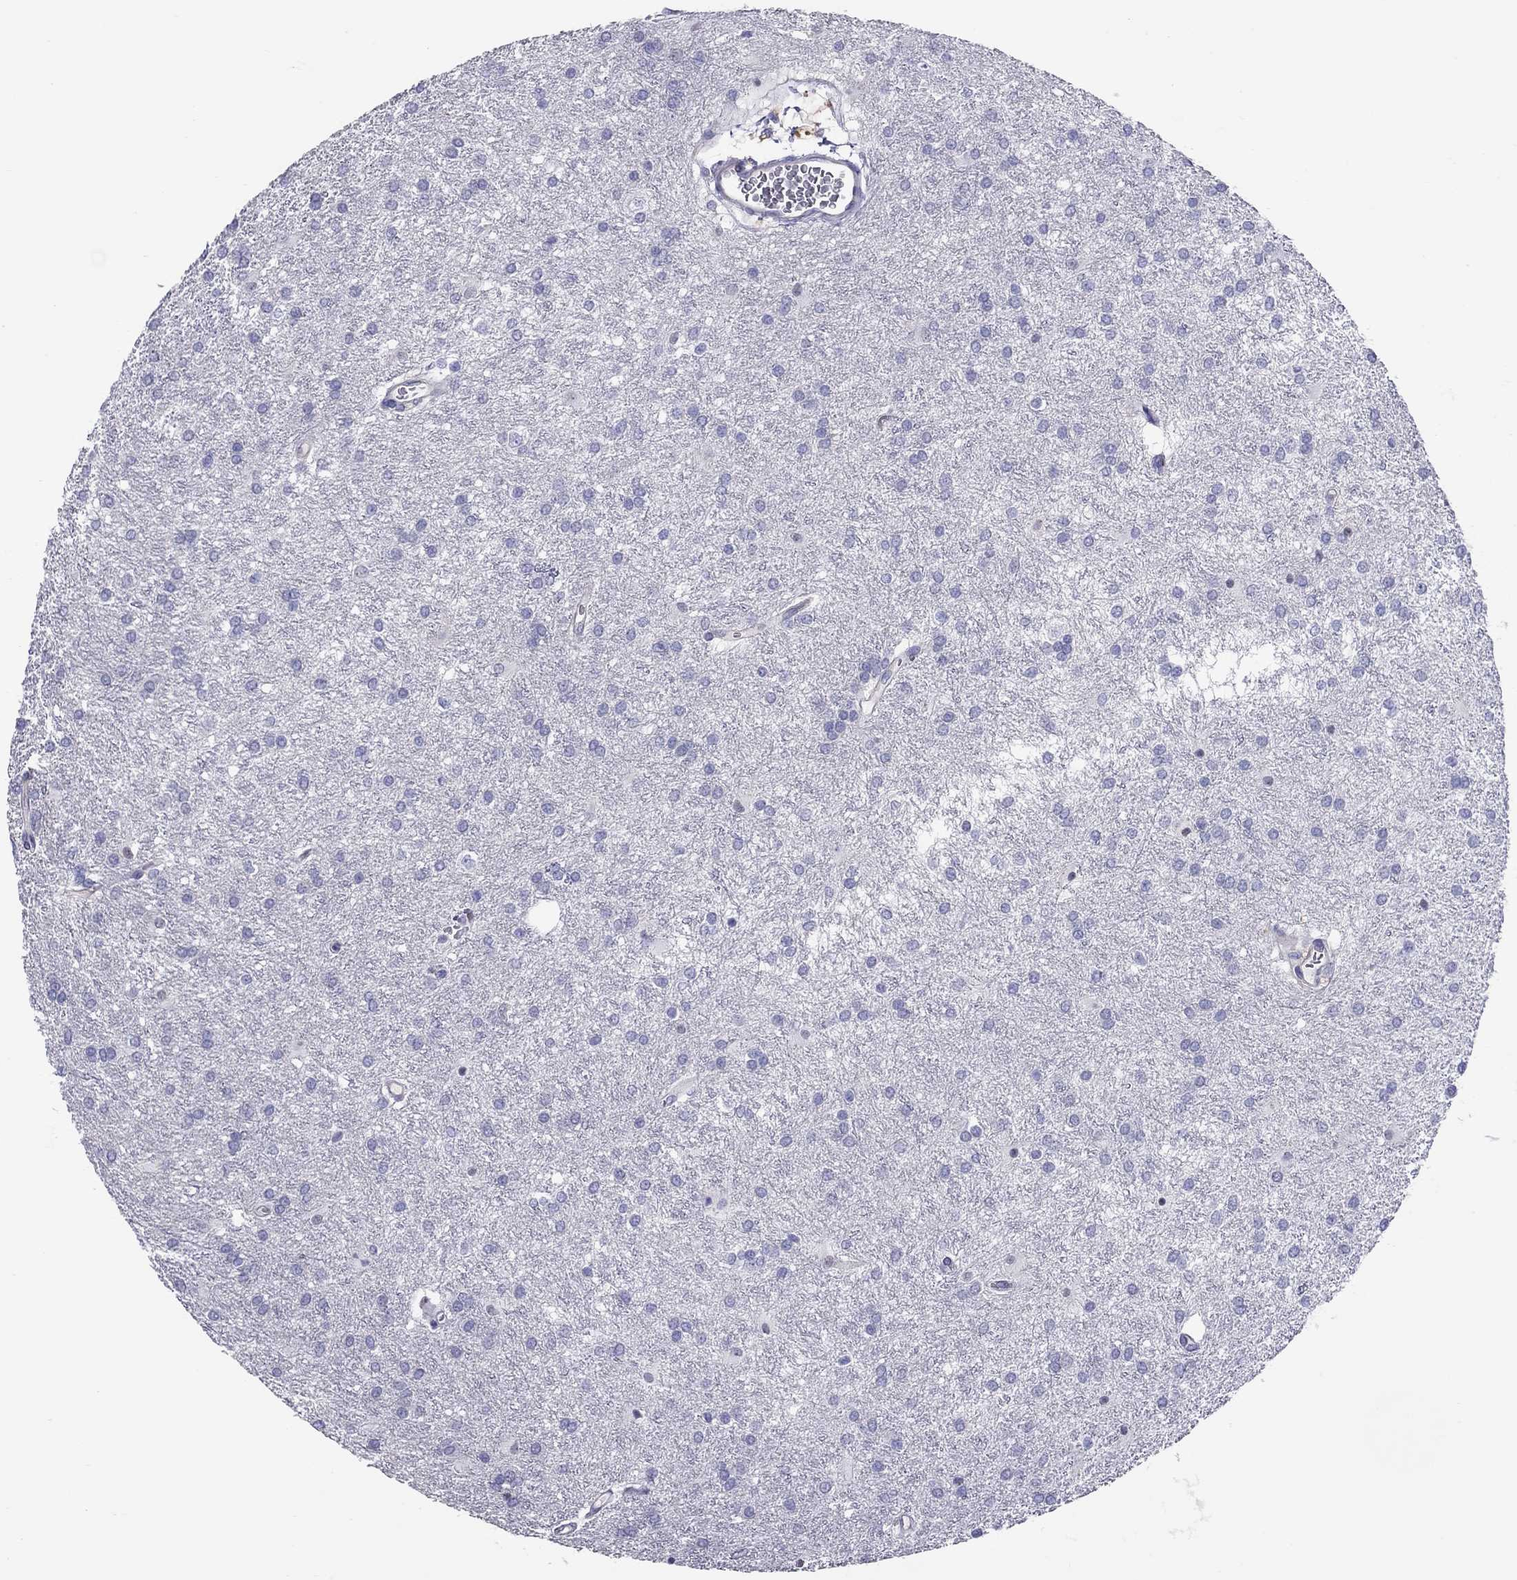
{"staining": {"intensity": "negative", "quantity": "none", "location": "none"}, "tissue": "glioma", "cell_type": "Tumor cells", "image_type": "cancer", "snomed": [{"axis": "morphology", "description": "Glioma, malignant, Low grade"}, {"axis": "topography", "description": "Brain"}], "caption": "A high-resolution photomicrograph shows immunohistochemistry staining of glioma, which exhibits no significant positivity in tumor cells. The staining is performed using DAB brown chromogen with nuclei counter-stained in using hematoxylin.", "gene": "ALOX15B", "patient": {"sex": "female", "age": 32}}